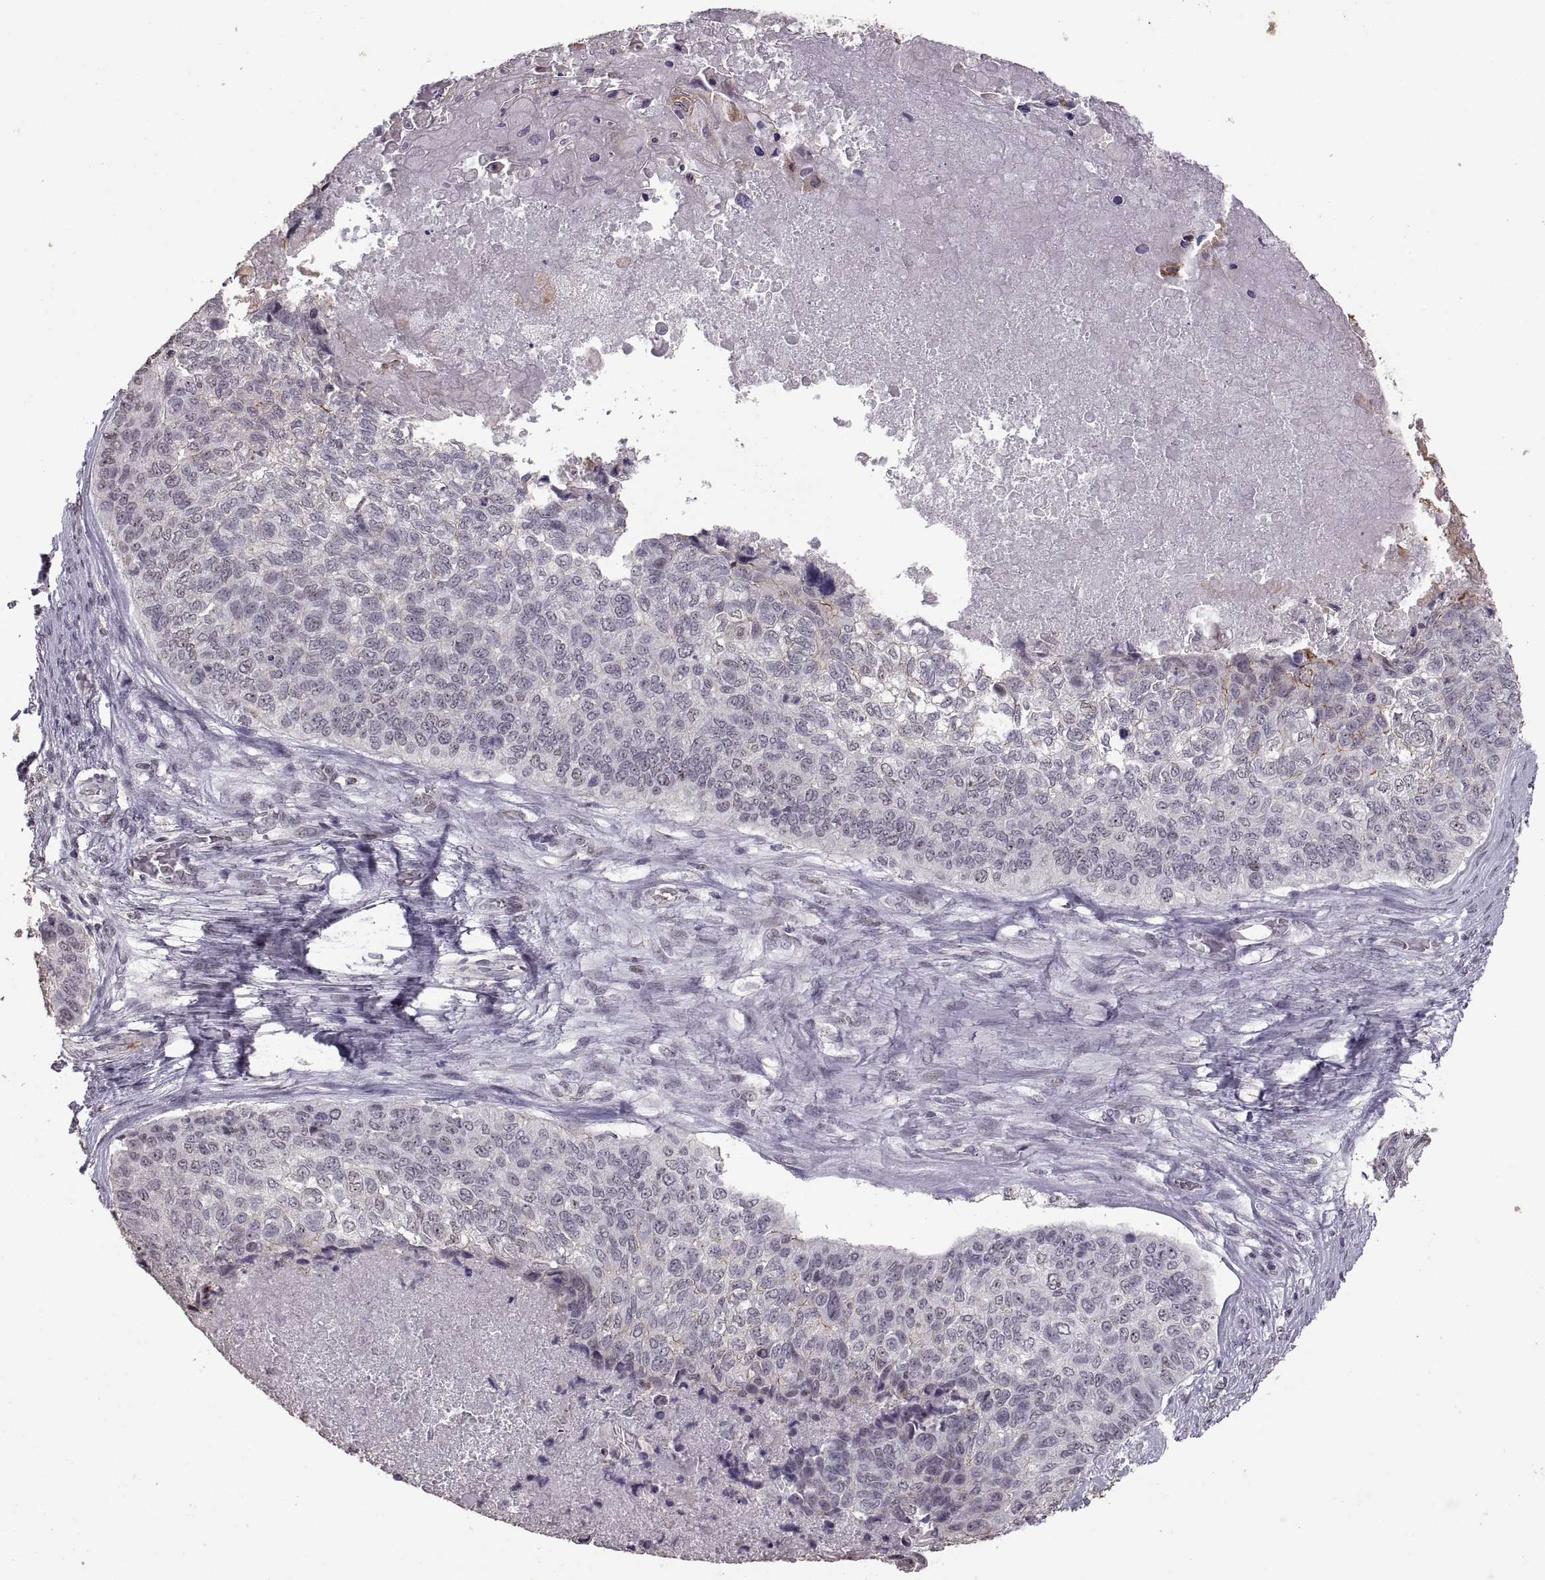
{"staining": {"intensity": "negative", "quantity": "none", "location": "none"}, "tissue": "lung cancer", "cell_type": "Tumor cells", "image_type": "cancer", "snomed": [{"axis": "morphology", "description": "Squamous cell carcinoma, NOS"}, {"axis": "topography", "description": "Lung"}], "caption": "This is an immunohistochemistry image of human lung squamous cell carcinoma. There is no staining in tumor cells.", "gene": "PALS1", "patient": {"sex": "male", "age": 69}}